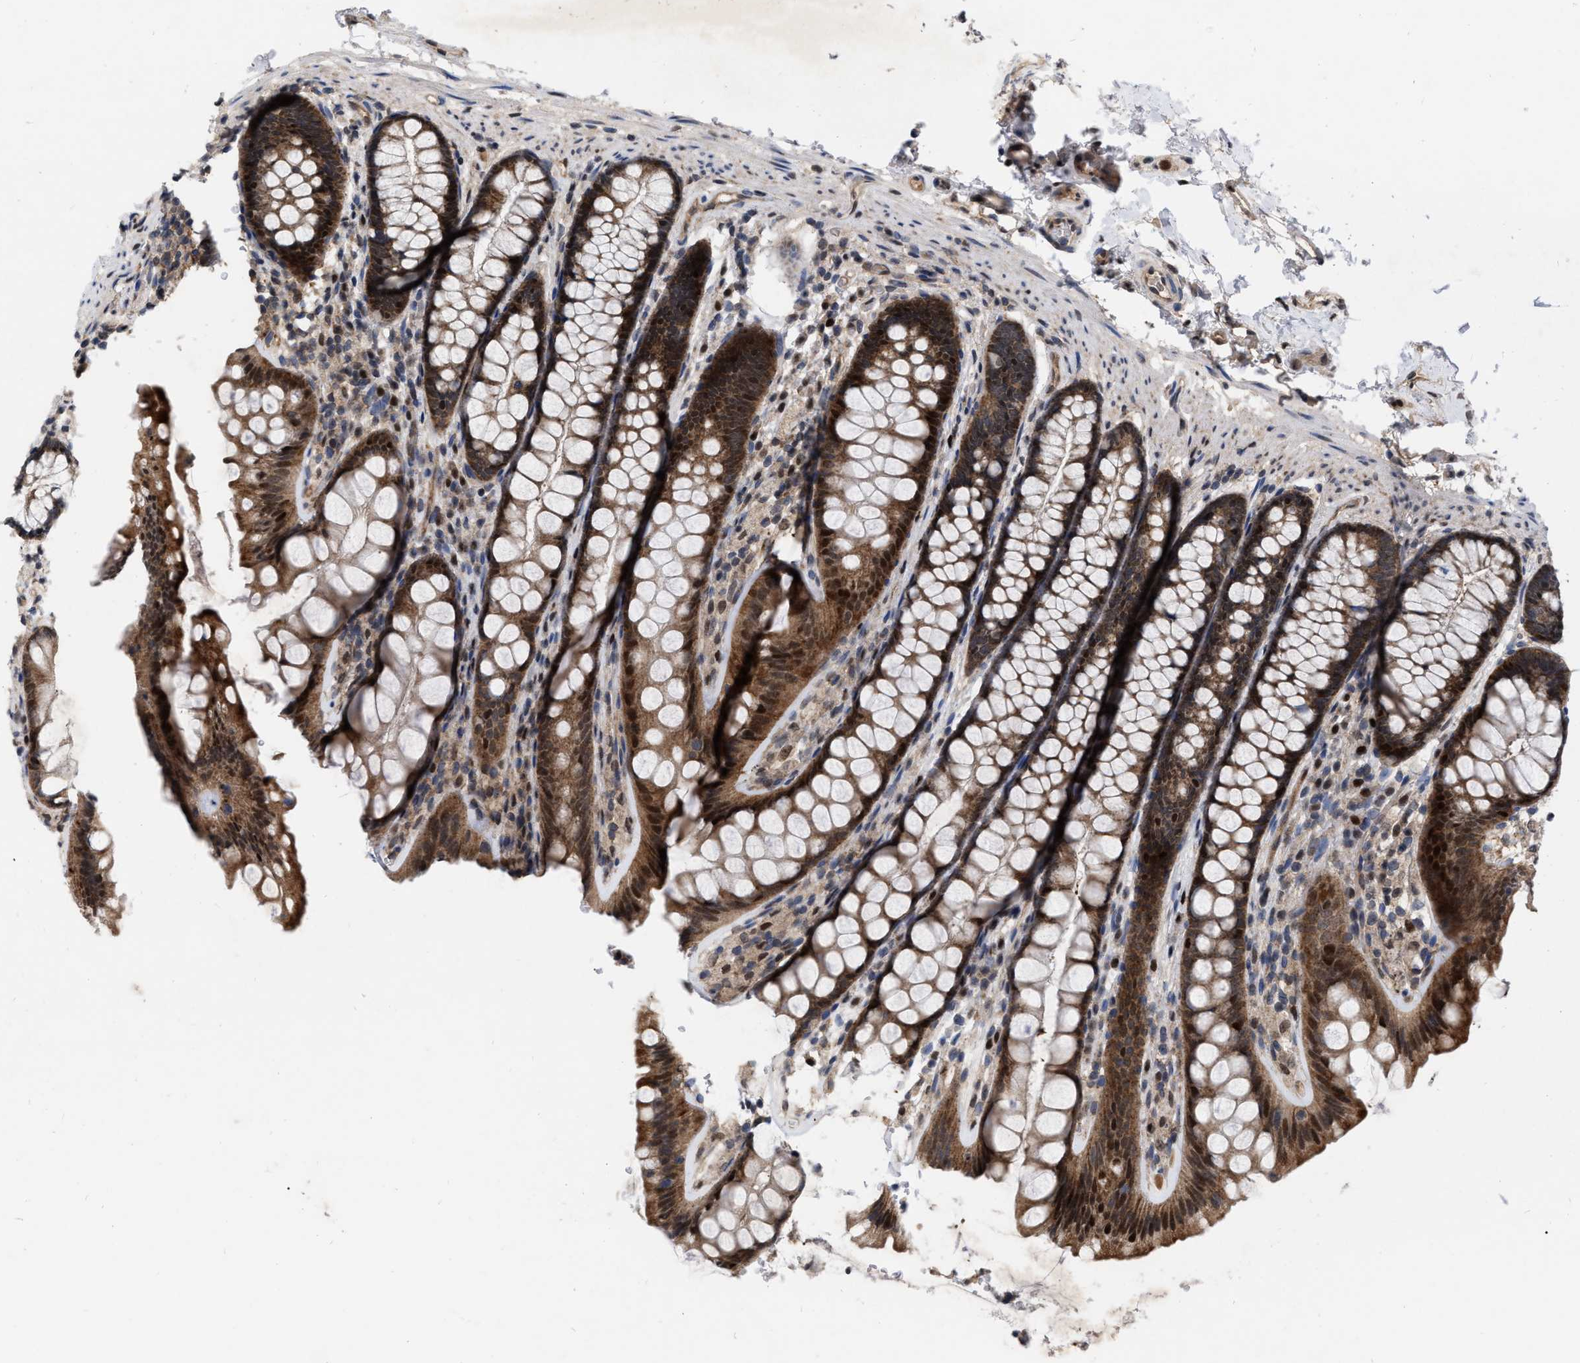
{"staining": {"intensity": "moderate", "quantity": ">75%", "location": "cytoplasmic/membranous"}, "tissue": "colon", "cell_type": "Endothelial cells", "image_type": "normal", "snomed": [{"axis": "morphology", "description": "Normal tissue, NOS"}, {"axis": "topography", "description": "Colon"}], "caption": "Immunohistochemistry (IHC) photomicrograph of unremarkable colon: human colon stained using IHC demonstrates medium levels of moderate protein expression localized specifically in the cytoplasmic/membranous of endothelial cells, appearing as a cytoplasmic/membranous brown color.", "gene": "MDM4", "patient": {"sex": "female", "age": 56}}